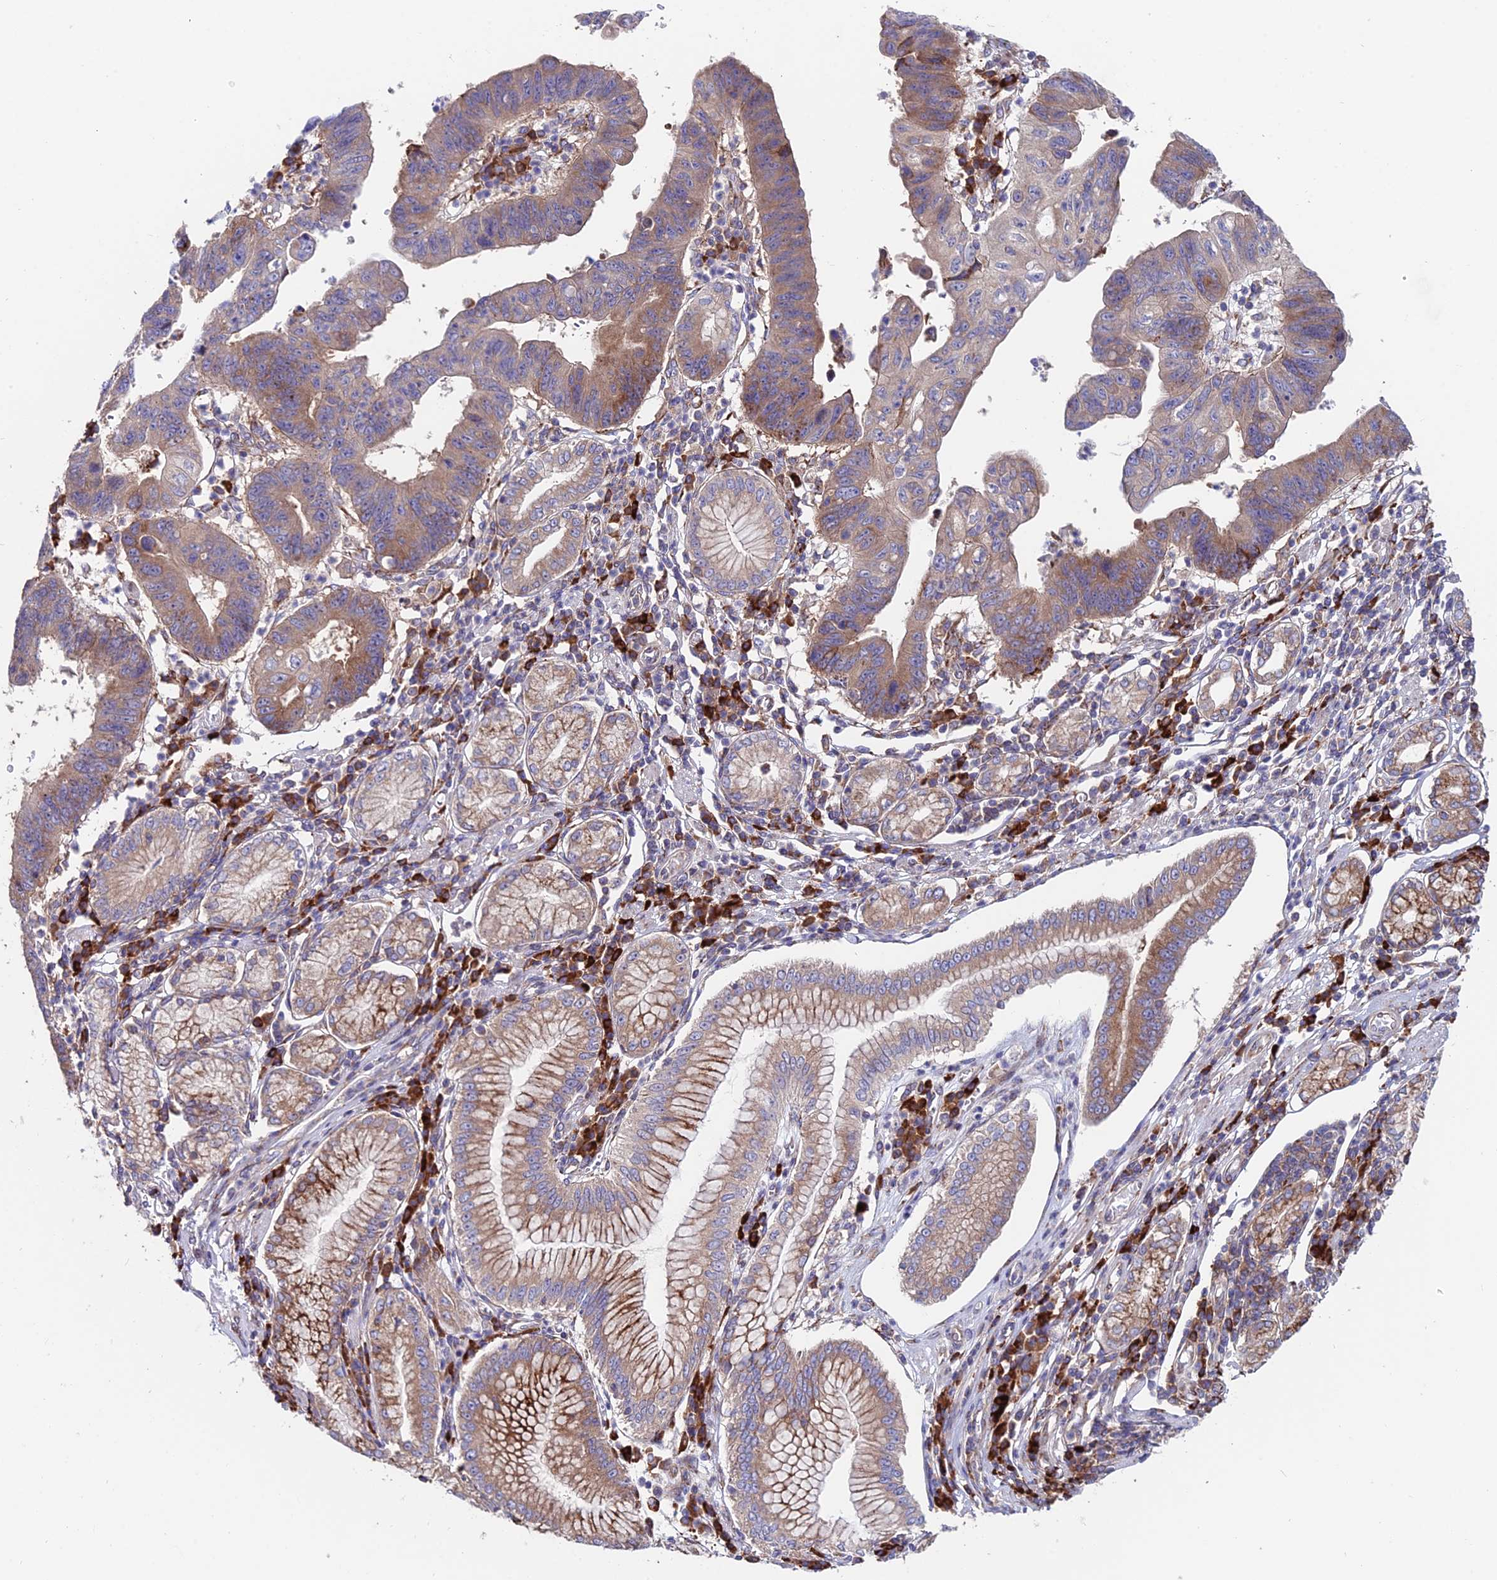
{"staining": {"intensity": "moderate", "quantity": ">75%", "location": "cytoplasmic/membranous"}, "tissue": "stomach cancer", "cell_type": "Tumor cells", "image_type": "cancer", "snomed": [{"axis": "morphology", "description": "Adenocarcinoma, NOS"}, {"axis": "topography", "description": "Stomach"}], "caption": "IHC image of neoplastic tissue: stomach adenocarcinoma stained using IHC exhibits medium levels of moderate protein expression localized specifically in the cytoplasmic/membranous of tumor cells, appearing as a cytoplasmic/membranous brown color.", "gene": "EIF3K", "patient": {"sex": "male", "age": 59}}